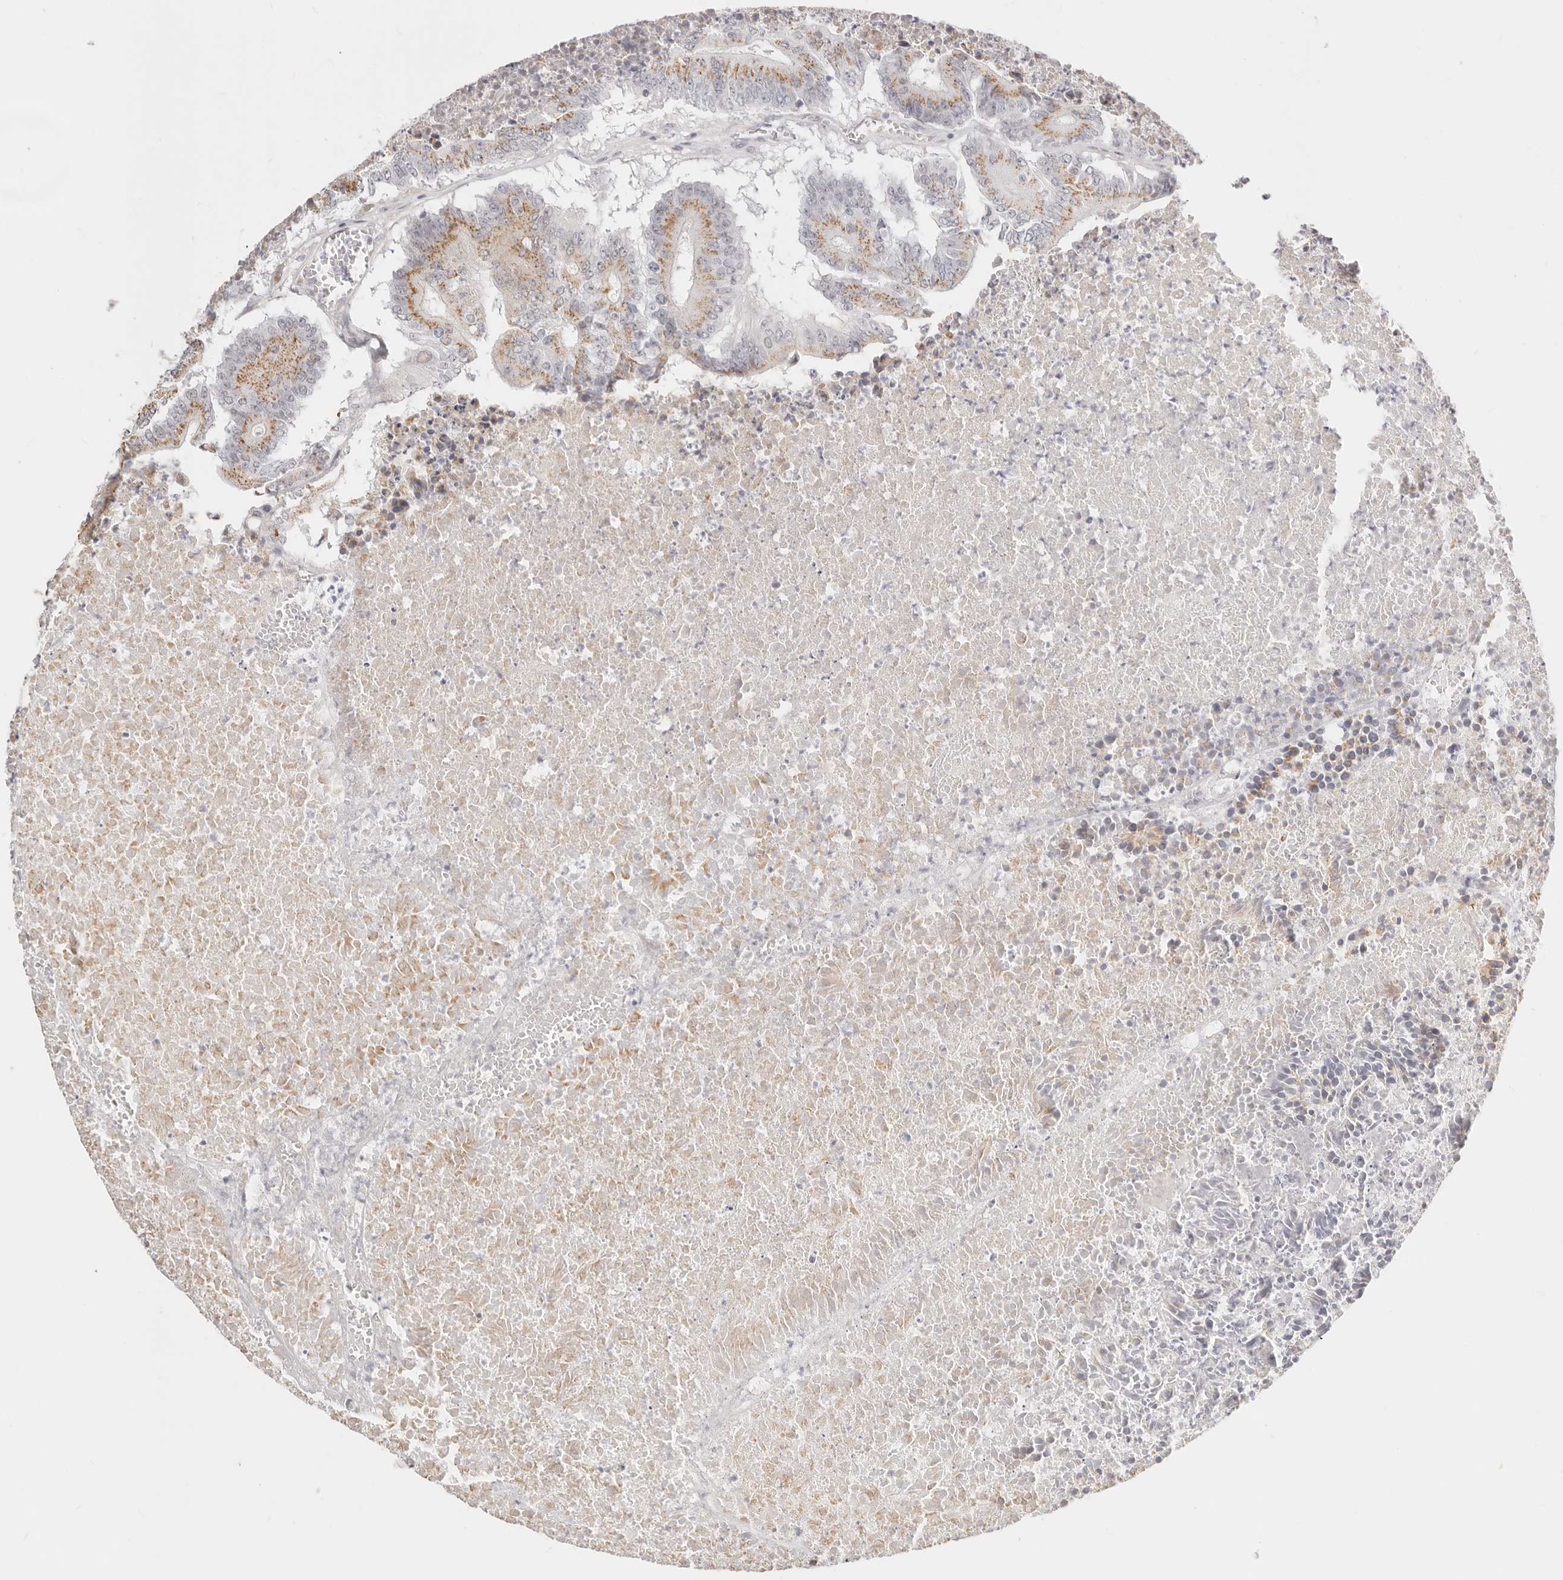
{"staining": {"intensity": "moderate", "quantity": "25%-75%", "location": "cytoplasmic/membranous"}, "tissue": "colorectal cancer", "cell_type": "Tumor cells", "image_type": "cancer", "snomed": [{"axis": "morphology", "description": "Adenocarcinoma, NOS"}, {"axis": "topography", "description": "Colon"}], "caption": "IHC photomicrograph of colorectal adenocarcinoma stained for a protein (brown), which demonstrates medium levels of moderate cytoplasmic/membranous staining in about 25%-75% of tumor cells.", "gene": "FAM20B", "patient": {"sex": "male", "age": 87}}